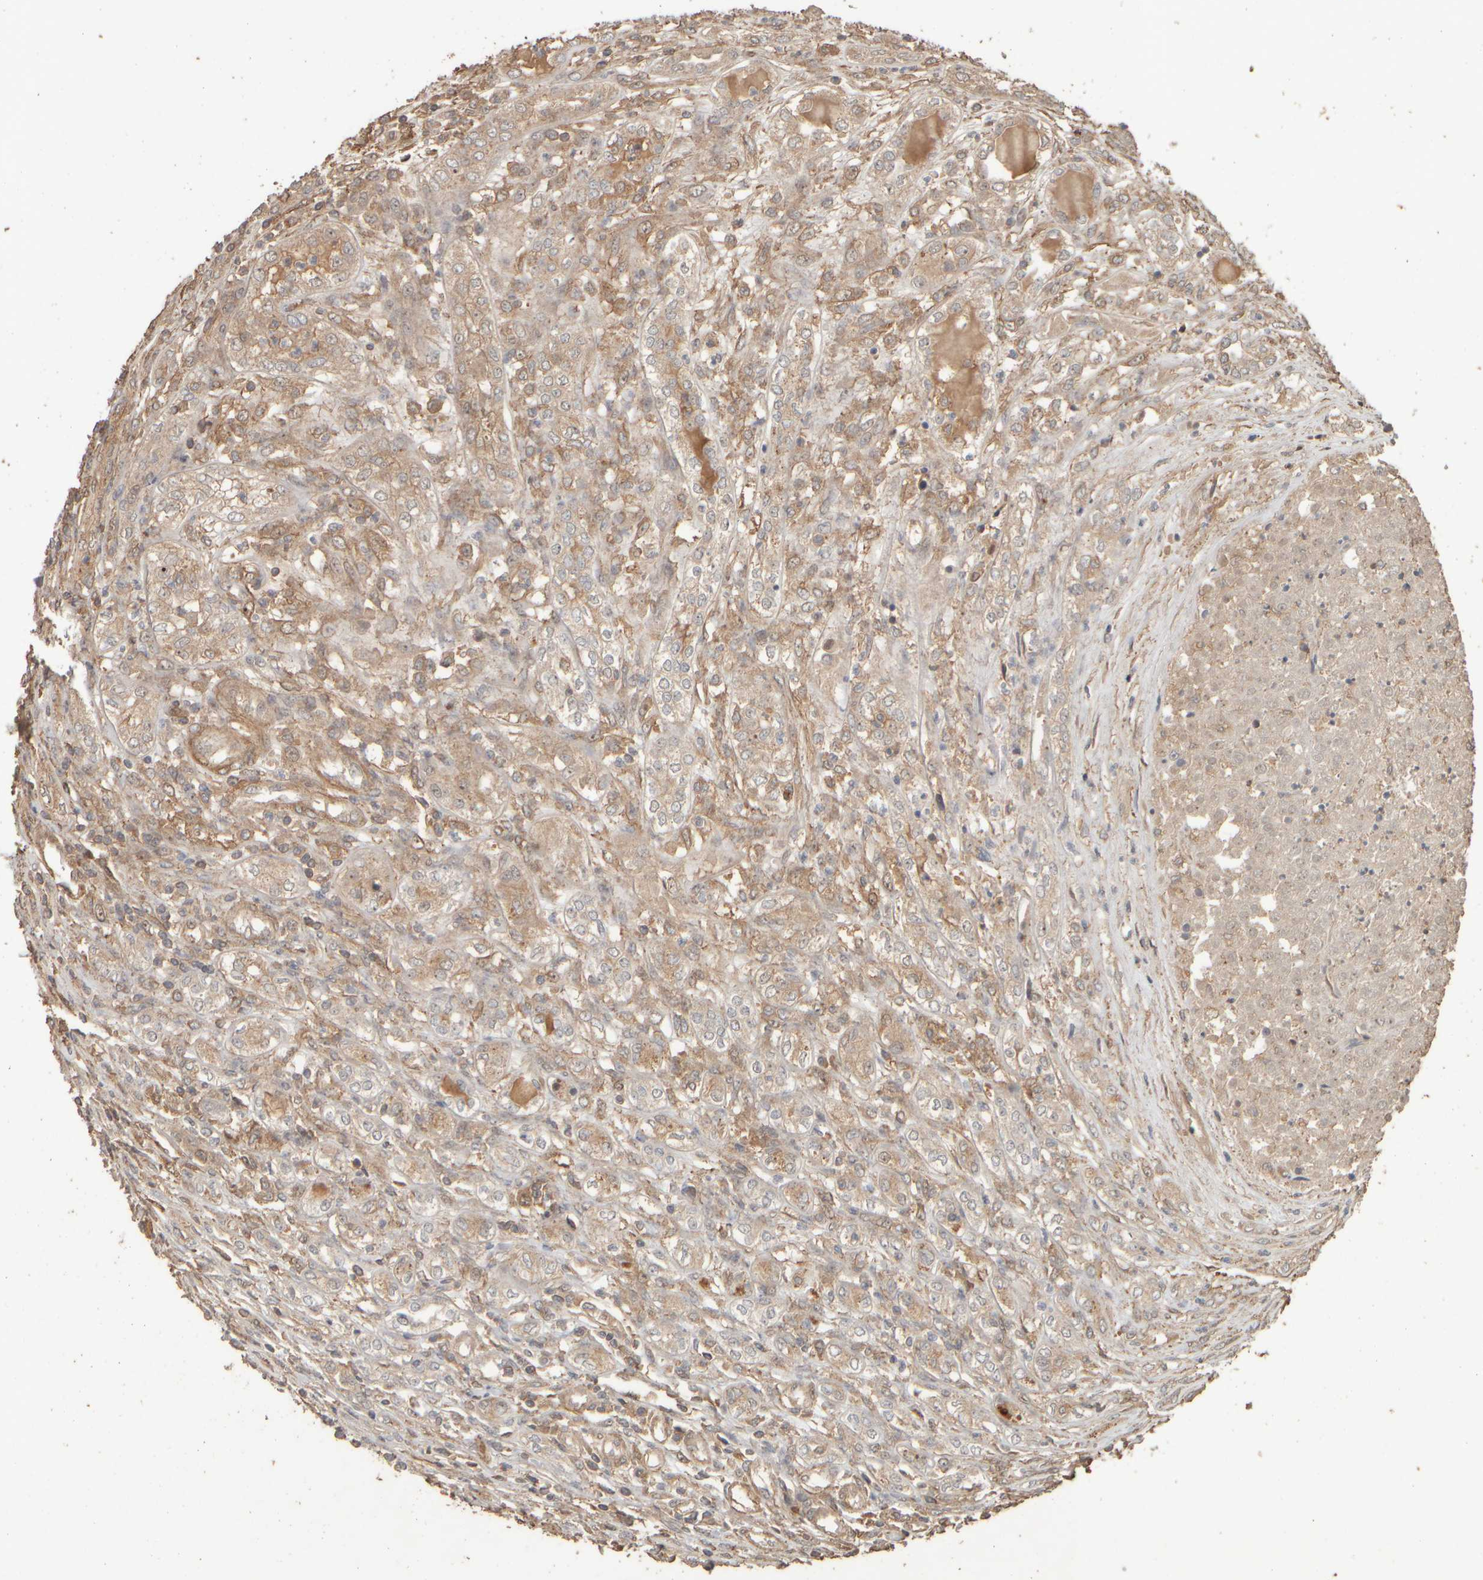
{"staining": {"intensity": "weak", "quantity": ">75%", "location": "cytoplasmic/membranous"}, "tissue": "renal cancer", "cell_type": "Tumor cells", "image_type": "cancer", "snomed": [{"axis": "morphology", "description": "Adenocarcinoma, NOS"}, {"axis": "topography", "description": "Kidney"}], "caption": "About >75% of tumor cells in human adenocarcinoma (renal) reveal weak cytoplasmic/membranous protein positivity as visualized by brown immunohistochemical staining.", "gene": "SPHK1", "patient": {"sex": "female", "age": 54}}